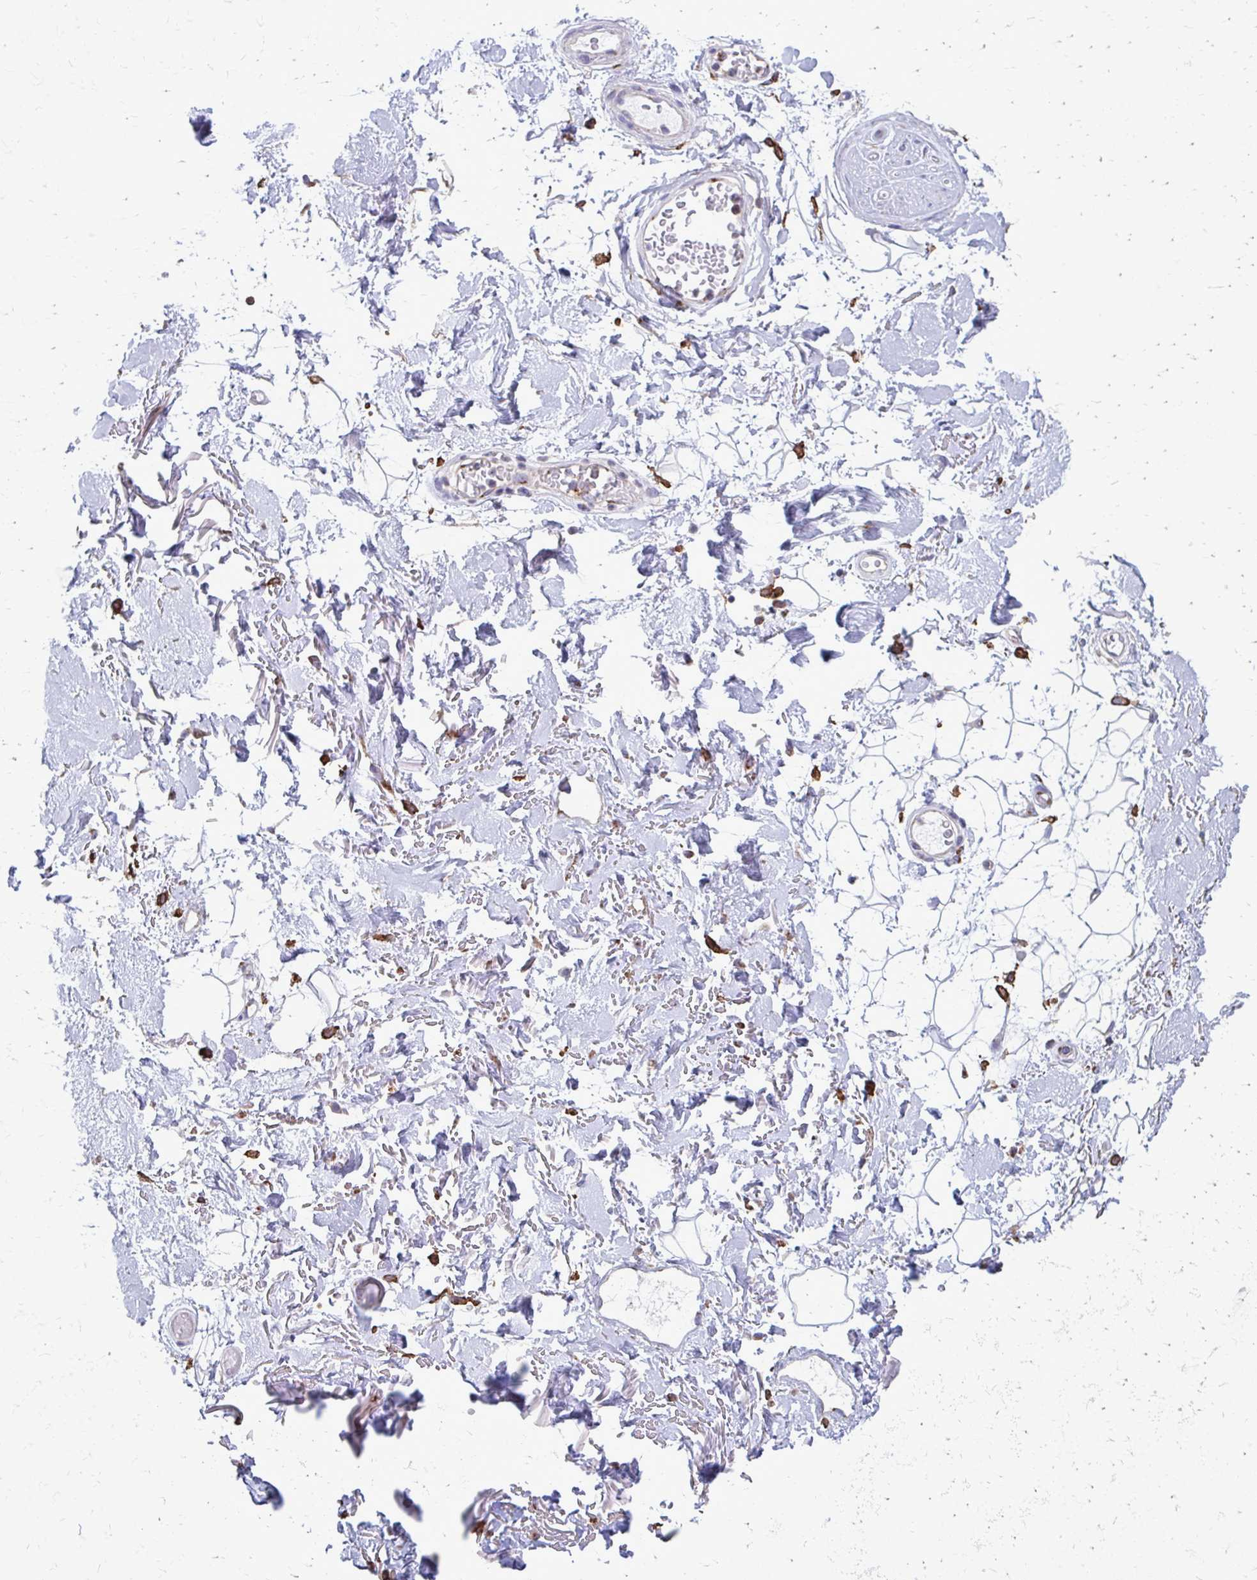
{"staining": {"intensity": "negative", "quantity": "none", "location": "none"}, "tissue": "adipose tissue", "cell_type": "Adipocytes", "image_type": "normal", "snomed": [{"axis": "morphology", "description": "Normal tissue, NOS"}, {"axis": "topography", "description": "Anal"}, {"axis": "topography", "description": "Peripheral nerve tissue"}], "caption": "This is a image of immunohistochemistry staining of normal adipose tissue, which shows no expression in adipocytes.", "gene": "CLTA", "patient": {"sex": "male", "age": 78}}